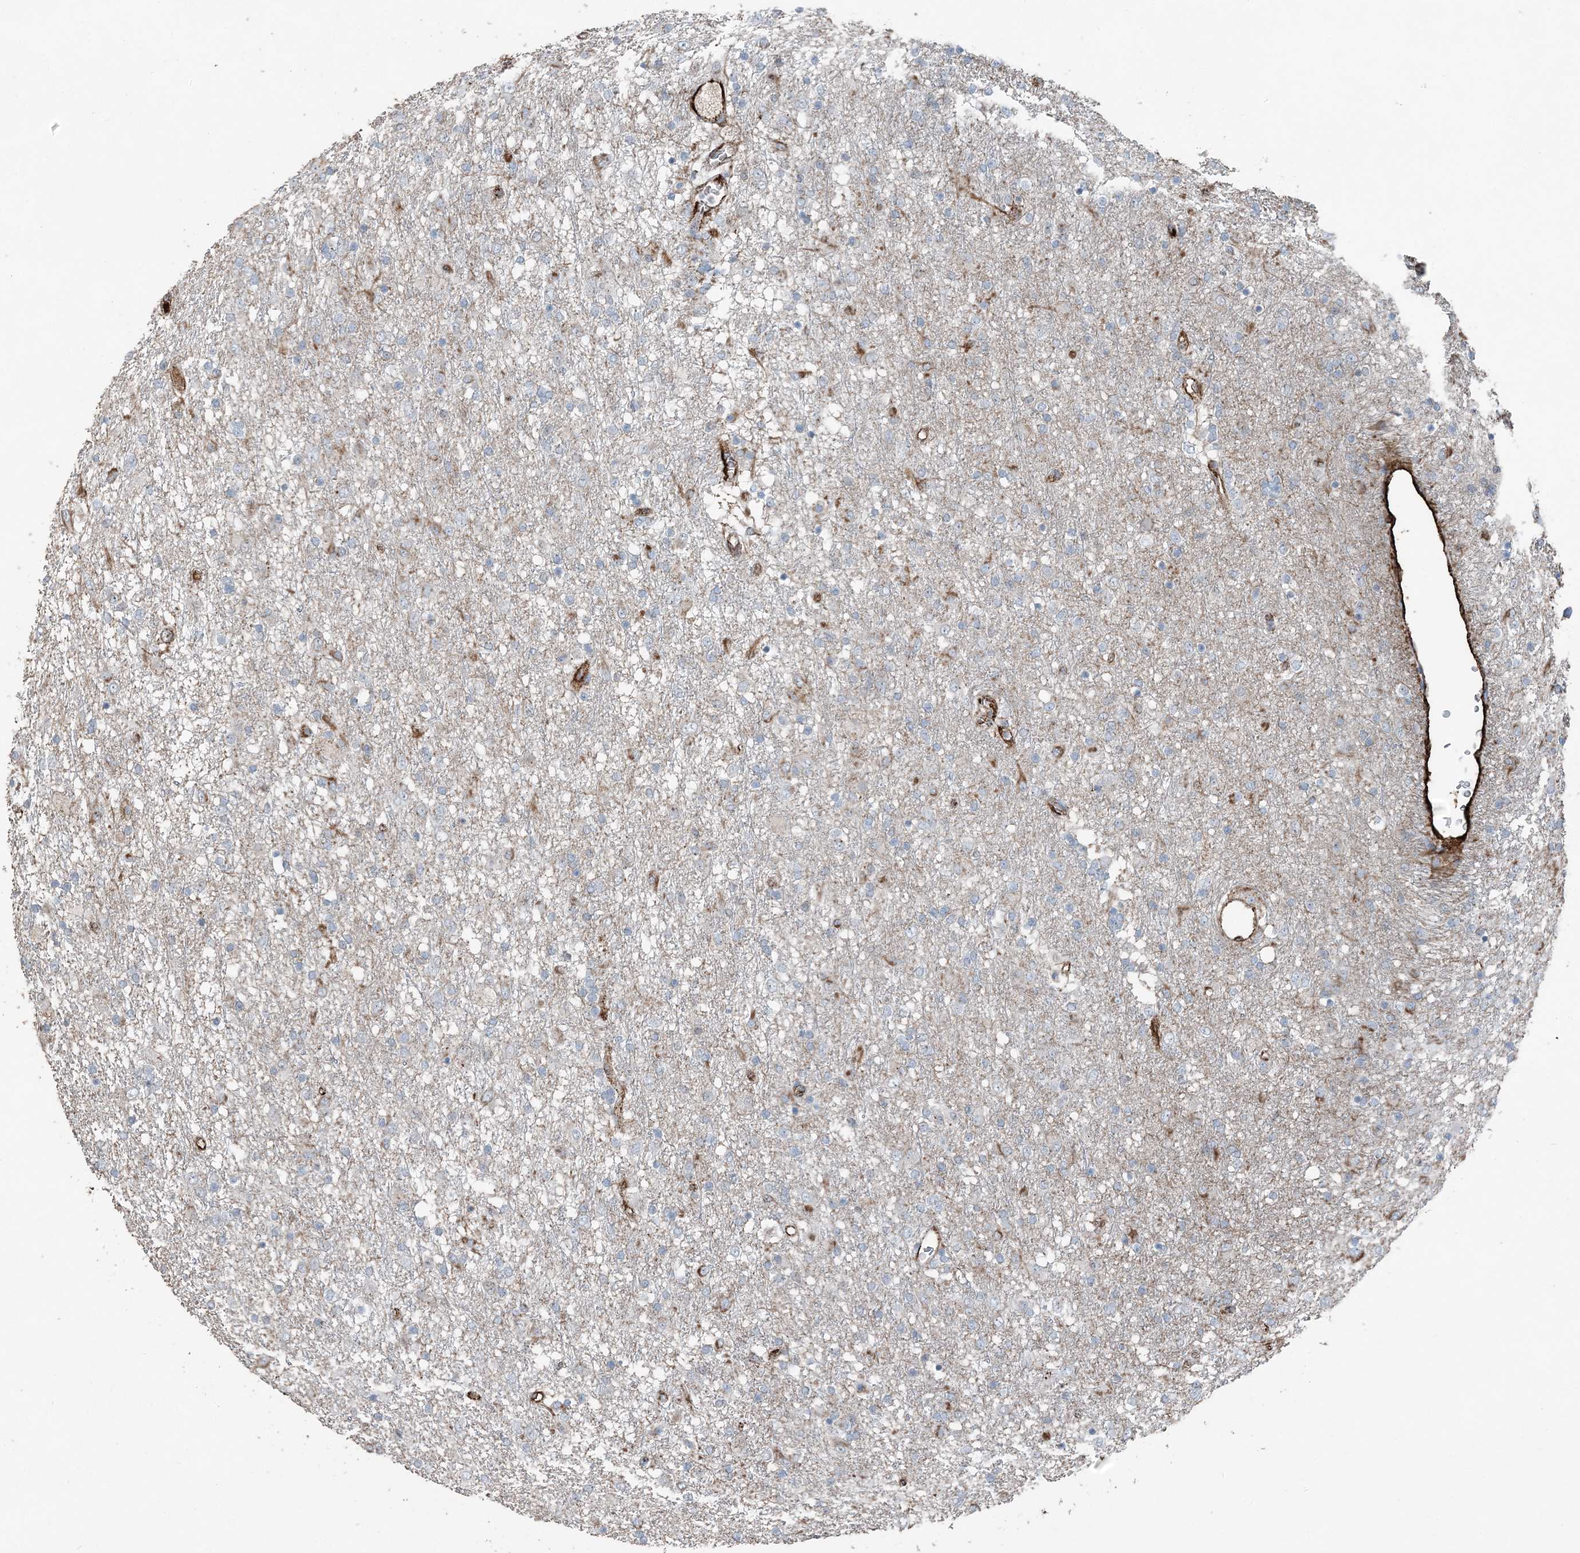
{"staining": {"intensity": "negative", "quantity": "none", "location": "none"}, "tissue": "glioma", "cell_type": "Tumor cells", "image_type": "cancer", "snomed": [{"axis": "morphology", "description": "Glioma, malignant, Low grade"}, {"axis": "topography", "description": "Brain"}], "caption": "This is an IHC image of glioma. There is no expression in tumor cells.", "gene": "ELOVL7", "patient": {"sex": "male", "age": 65}}